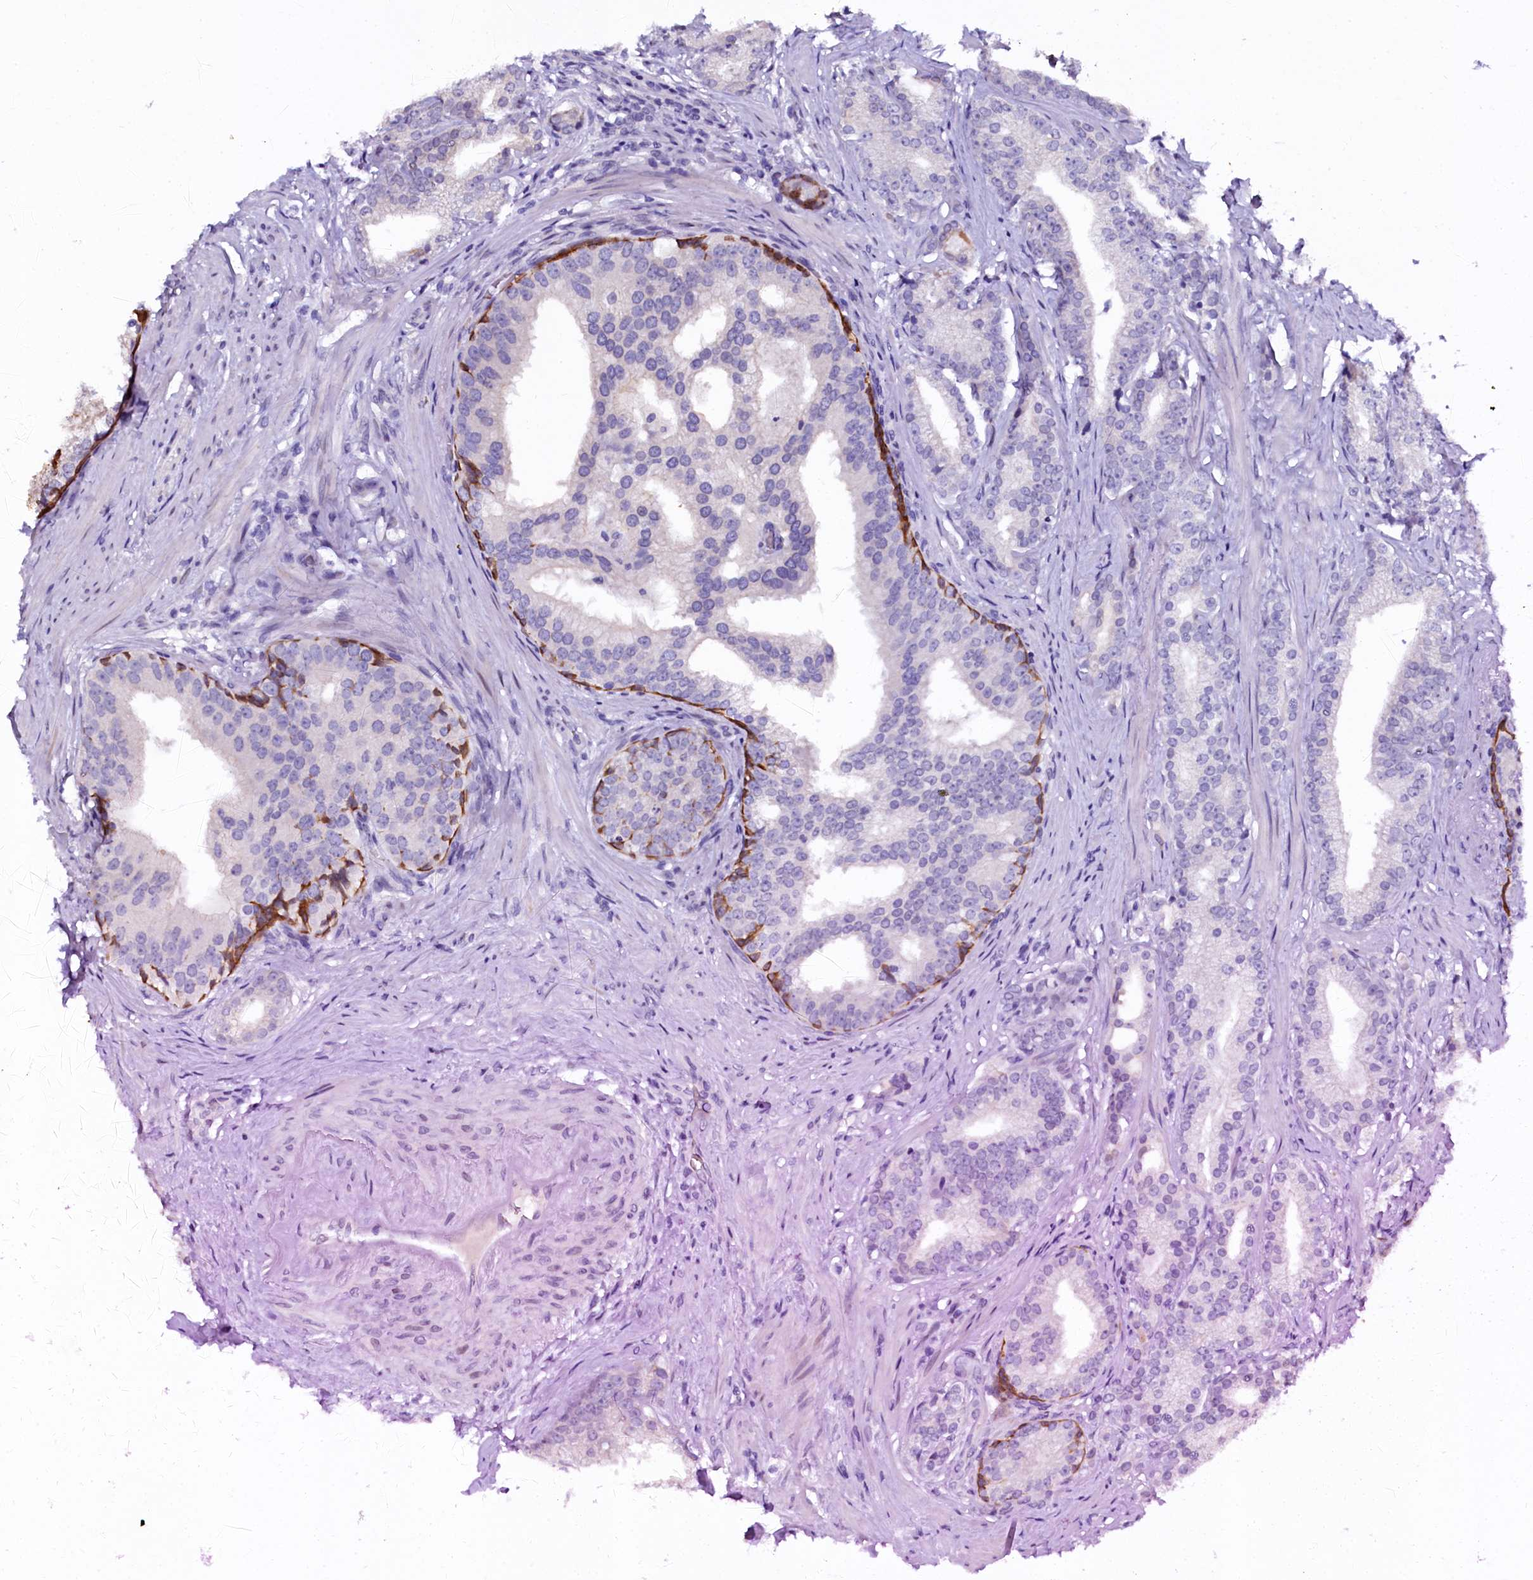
{"staining": {"intensity": "negative", "quantity": "none", "location": "none"}, "tissue": "prostate cancer", "cell_type": "Tumor cells", "image_type": "cancer", "snomed": [{"axis": "morphology", "description": "Adenocarcinoma, Low grade"}, {"axis": "topography", "description": "Prostate"}], "caption": "A high-resolution photomicrograph shows immunohistochemistry staining of prostate cancer (low-grade adenocarcinoma), which displays no significant expression in tumor cells.", "gene": "CTDSPL2", "patient": {"sex": "male", "age": 71}}